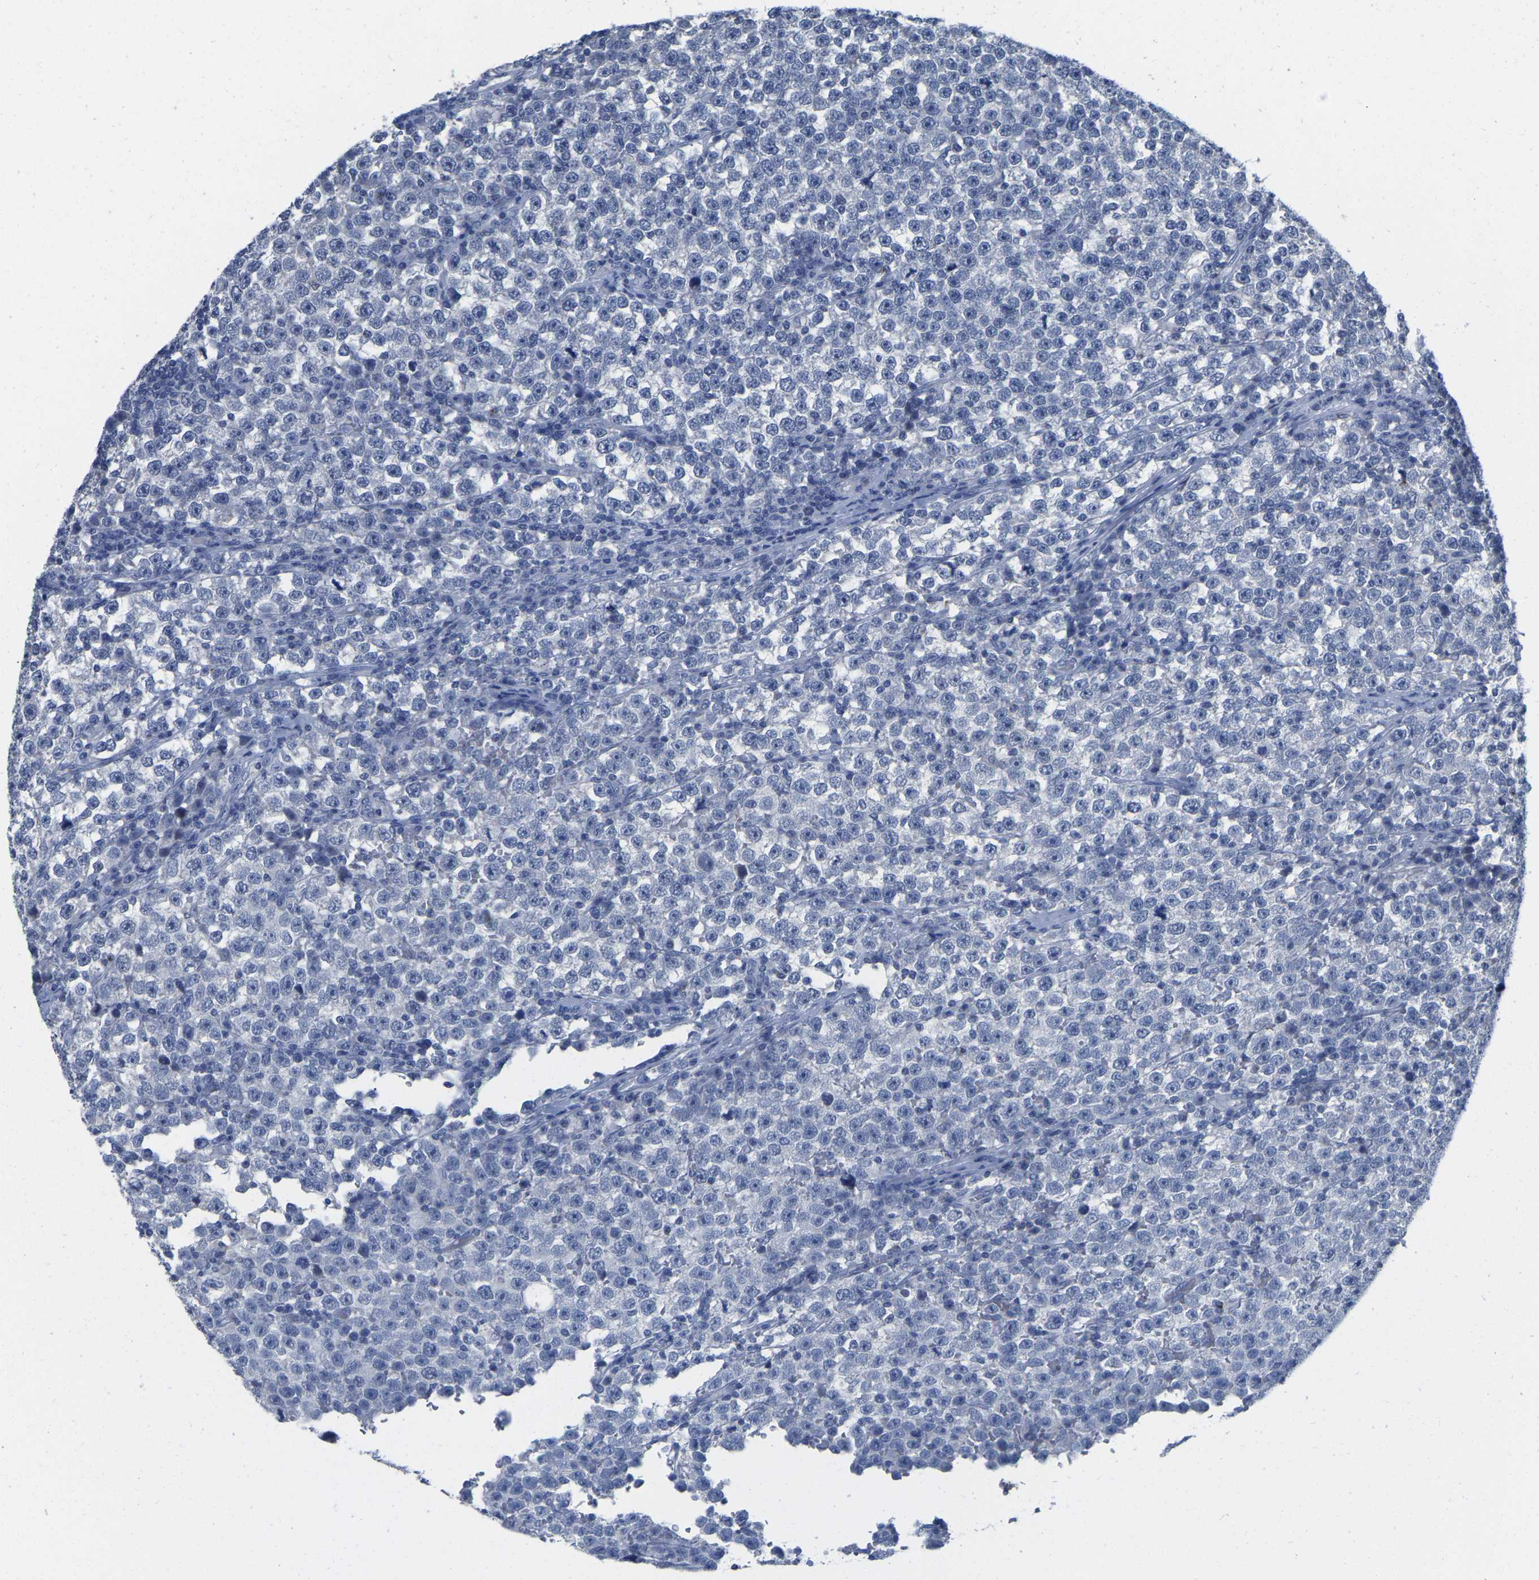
{"staining": {"intensity": "negative", "quantity": "none", "location": "none"}, "tissue": "testis cancer", "cell_type": "Tumor cells", "image_type": "cancer", "snomed": [{"axis": "morphology", "description": "Seminoma, NOS"}, {"axis": "topography", "description": "Testis"}], "caption": "The micrograph shows no significant staining in tumor cells of testis cancer (seminoma). (DAB (3,3'-diaminobenzidine) IHC, high magnification).", "gene": "ULBP2", "patient": {"sex": "male", "age": 43}}